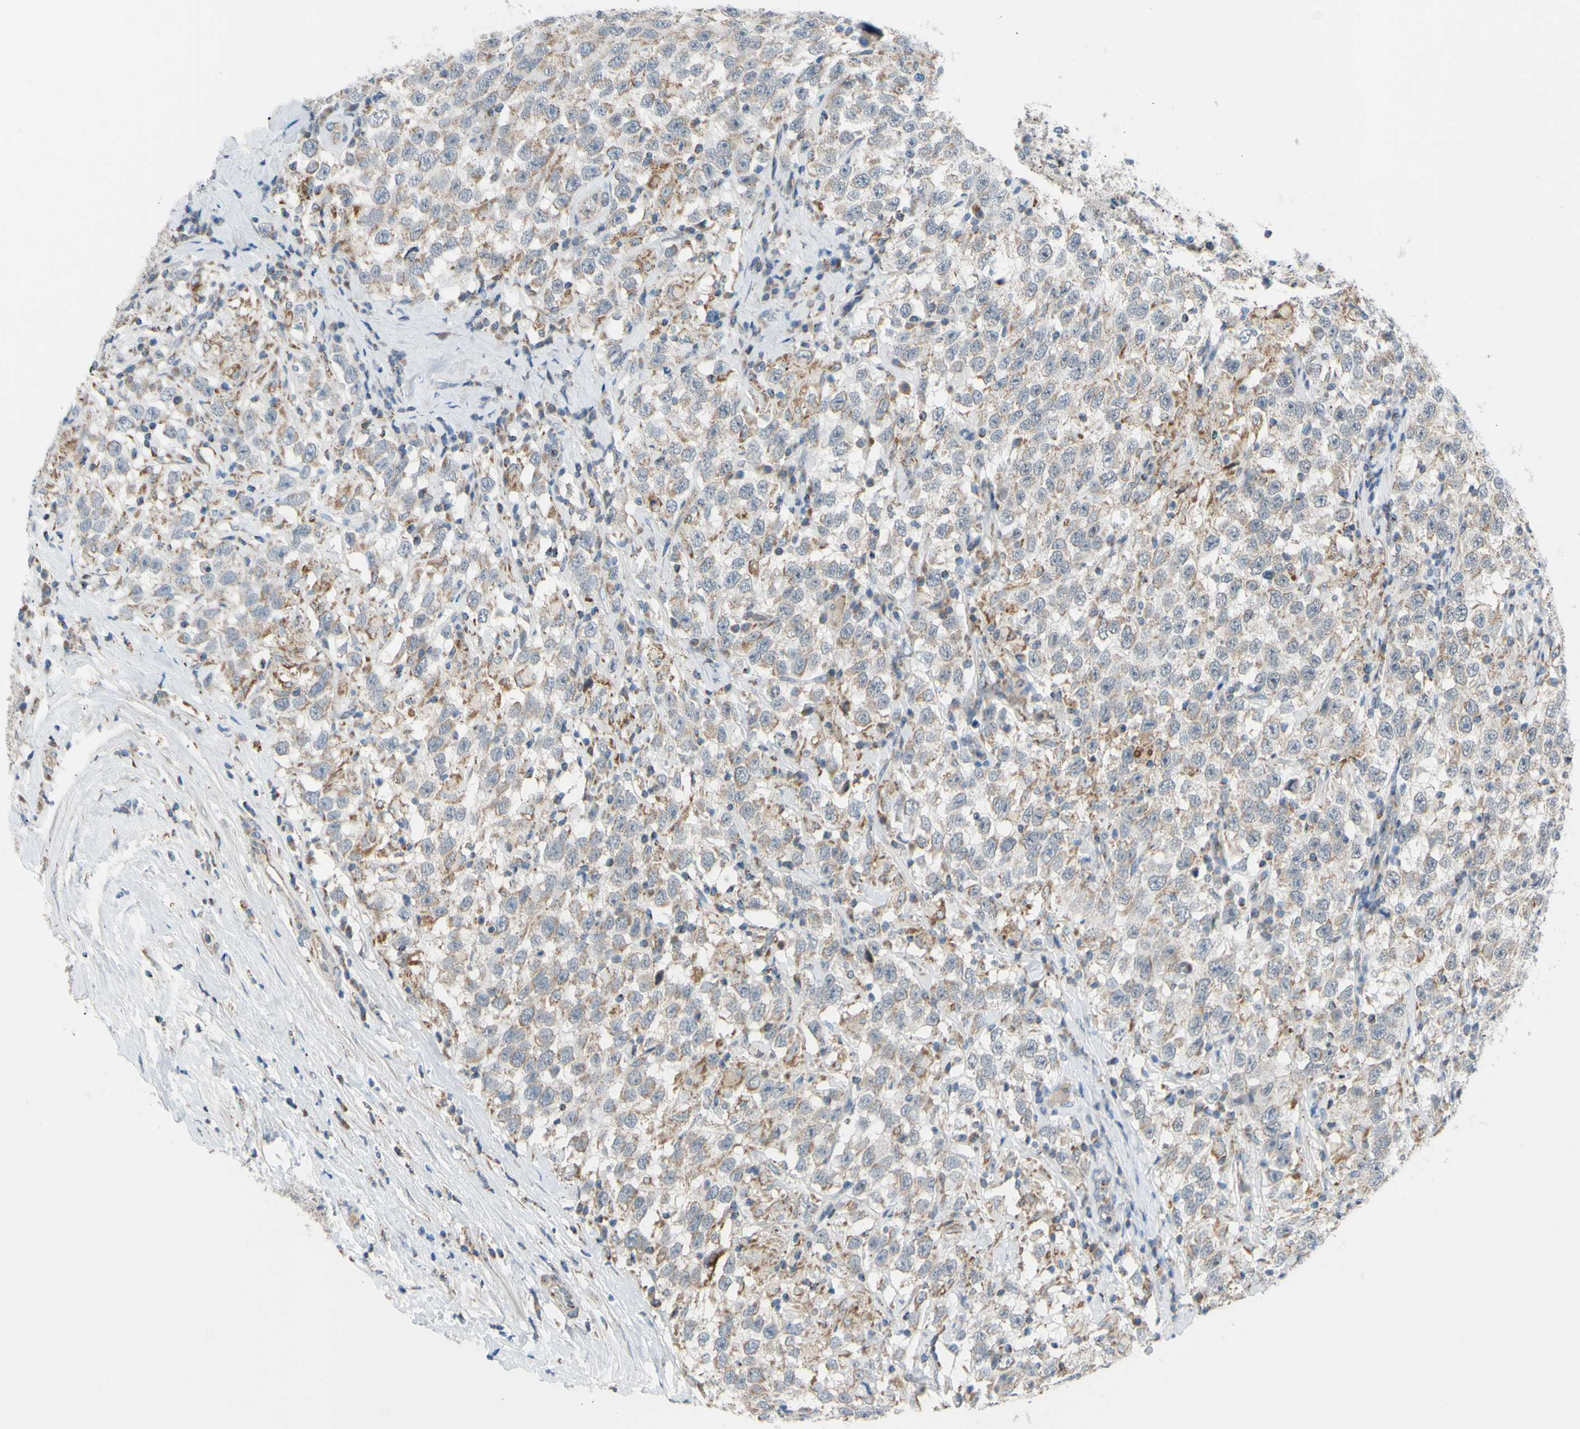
{"staining": {"intensity": "weak", "quantity": "25%-75%", "location": "cytoplasmic/membranous"}, "tissue": "testis cancer", "cell_type": "Tumor cells", "image_type": "cancer", "snomed": [{"axis": "morphology", "description": "Seminoma, NOS"}, {"axis": "topography", "description": "Testis"}], "caption": "Tumor cells exhibit low levels of weak cytoplasmic/membranous expression in approximately 25%-75% of cells in human testis cancer (seminoma).", "gene": "GLT8D1", "patient": {"sex": "male", "age": 41}}